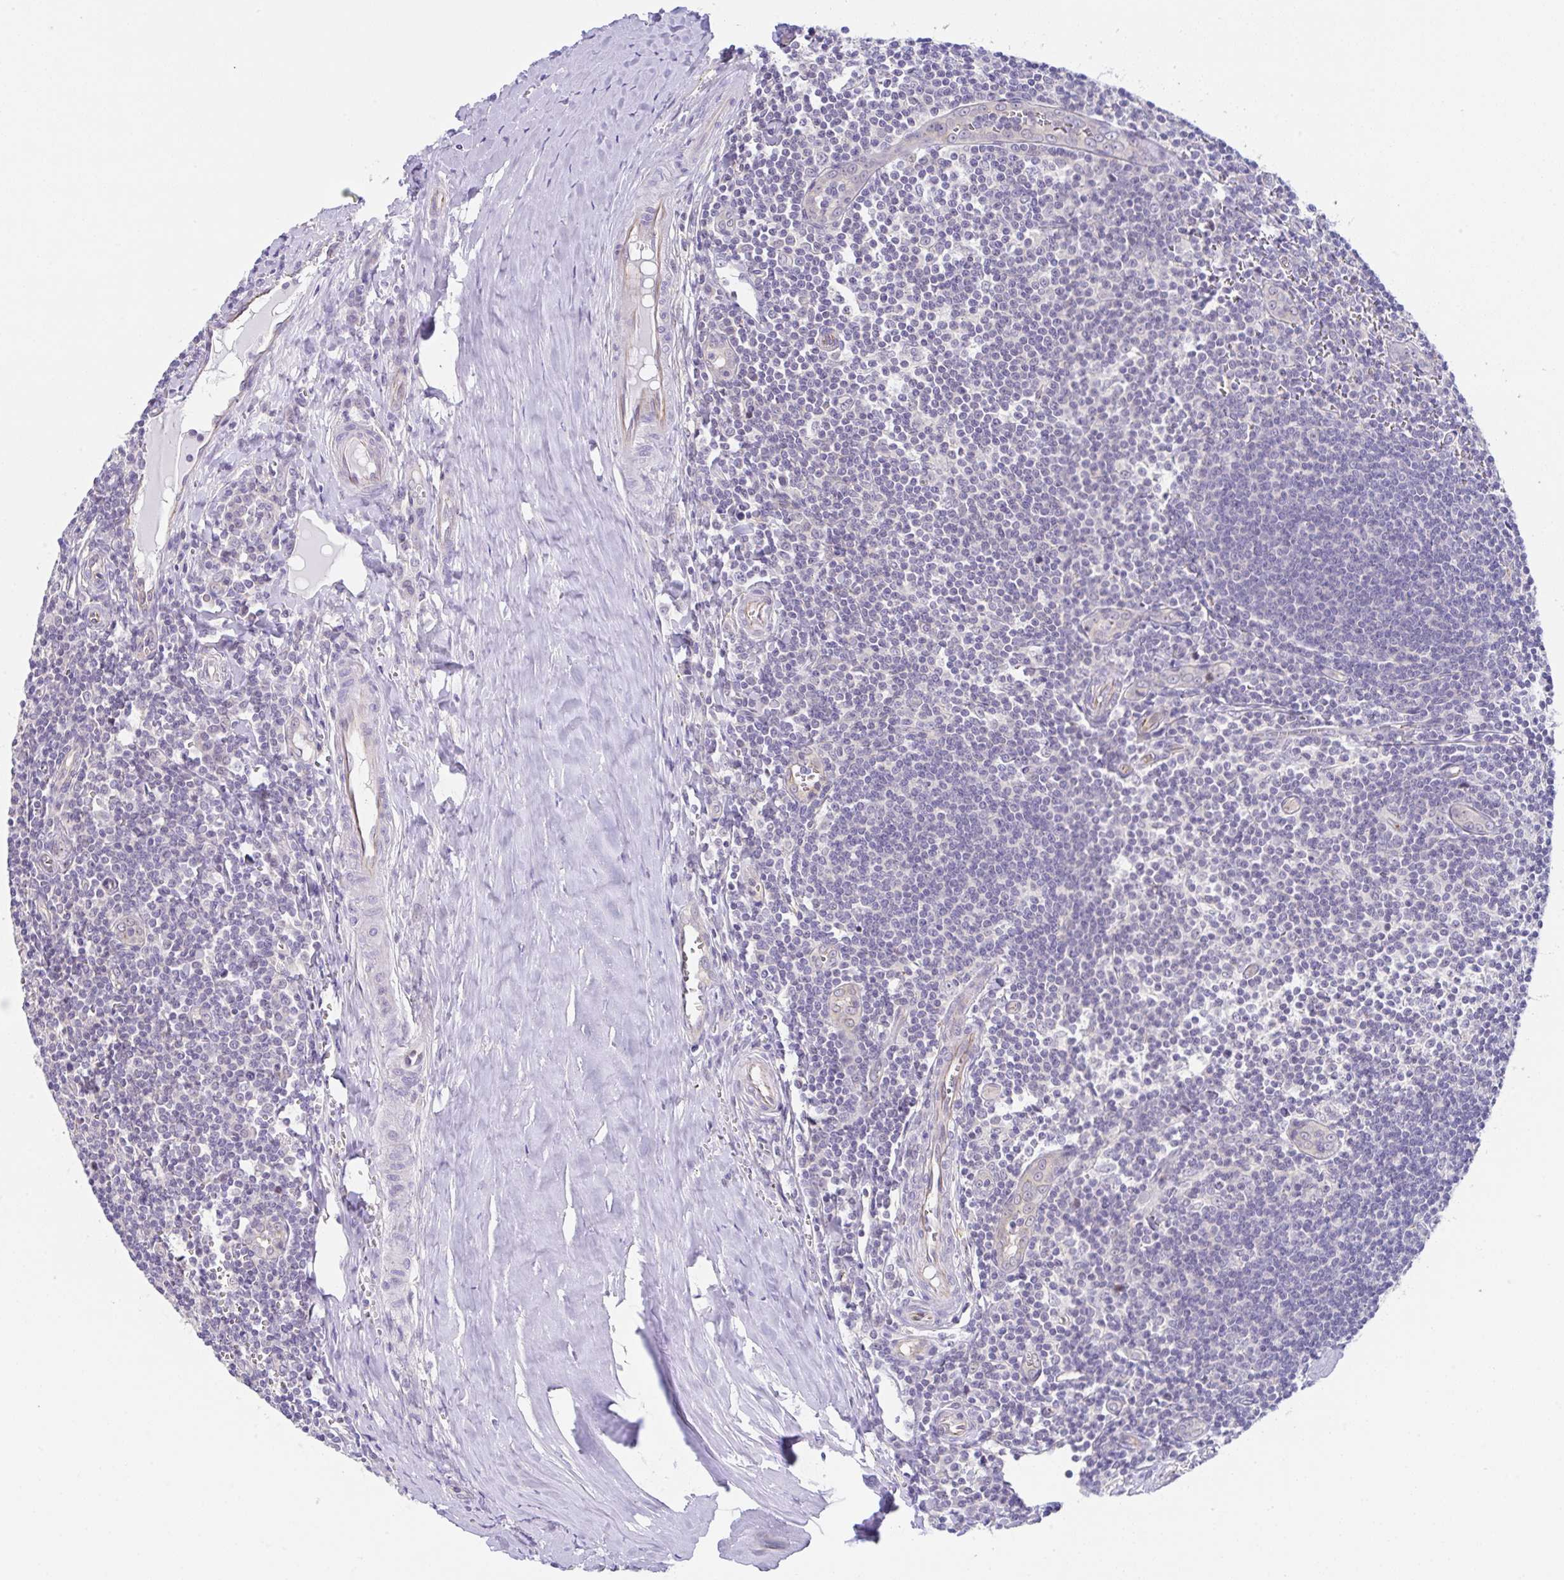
{"staining": {"intensity": "negative", "quantity": "none", "location": "none"}, "tissue": "tonsil", "cell_type": "Germinal center cells", "image_type": "normal", "snomed": [{"axis": "morphology", "description": "Normal tissue, NOS"}, {"axis": "topography", "description": "Tonsil"}], "caption": "Germinal center cells show no significant staining in unremarkable tonsil.", "gene": "CGNL1", "patient": {"sex": "male", "age": 27}}